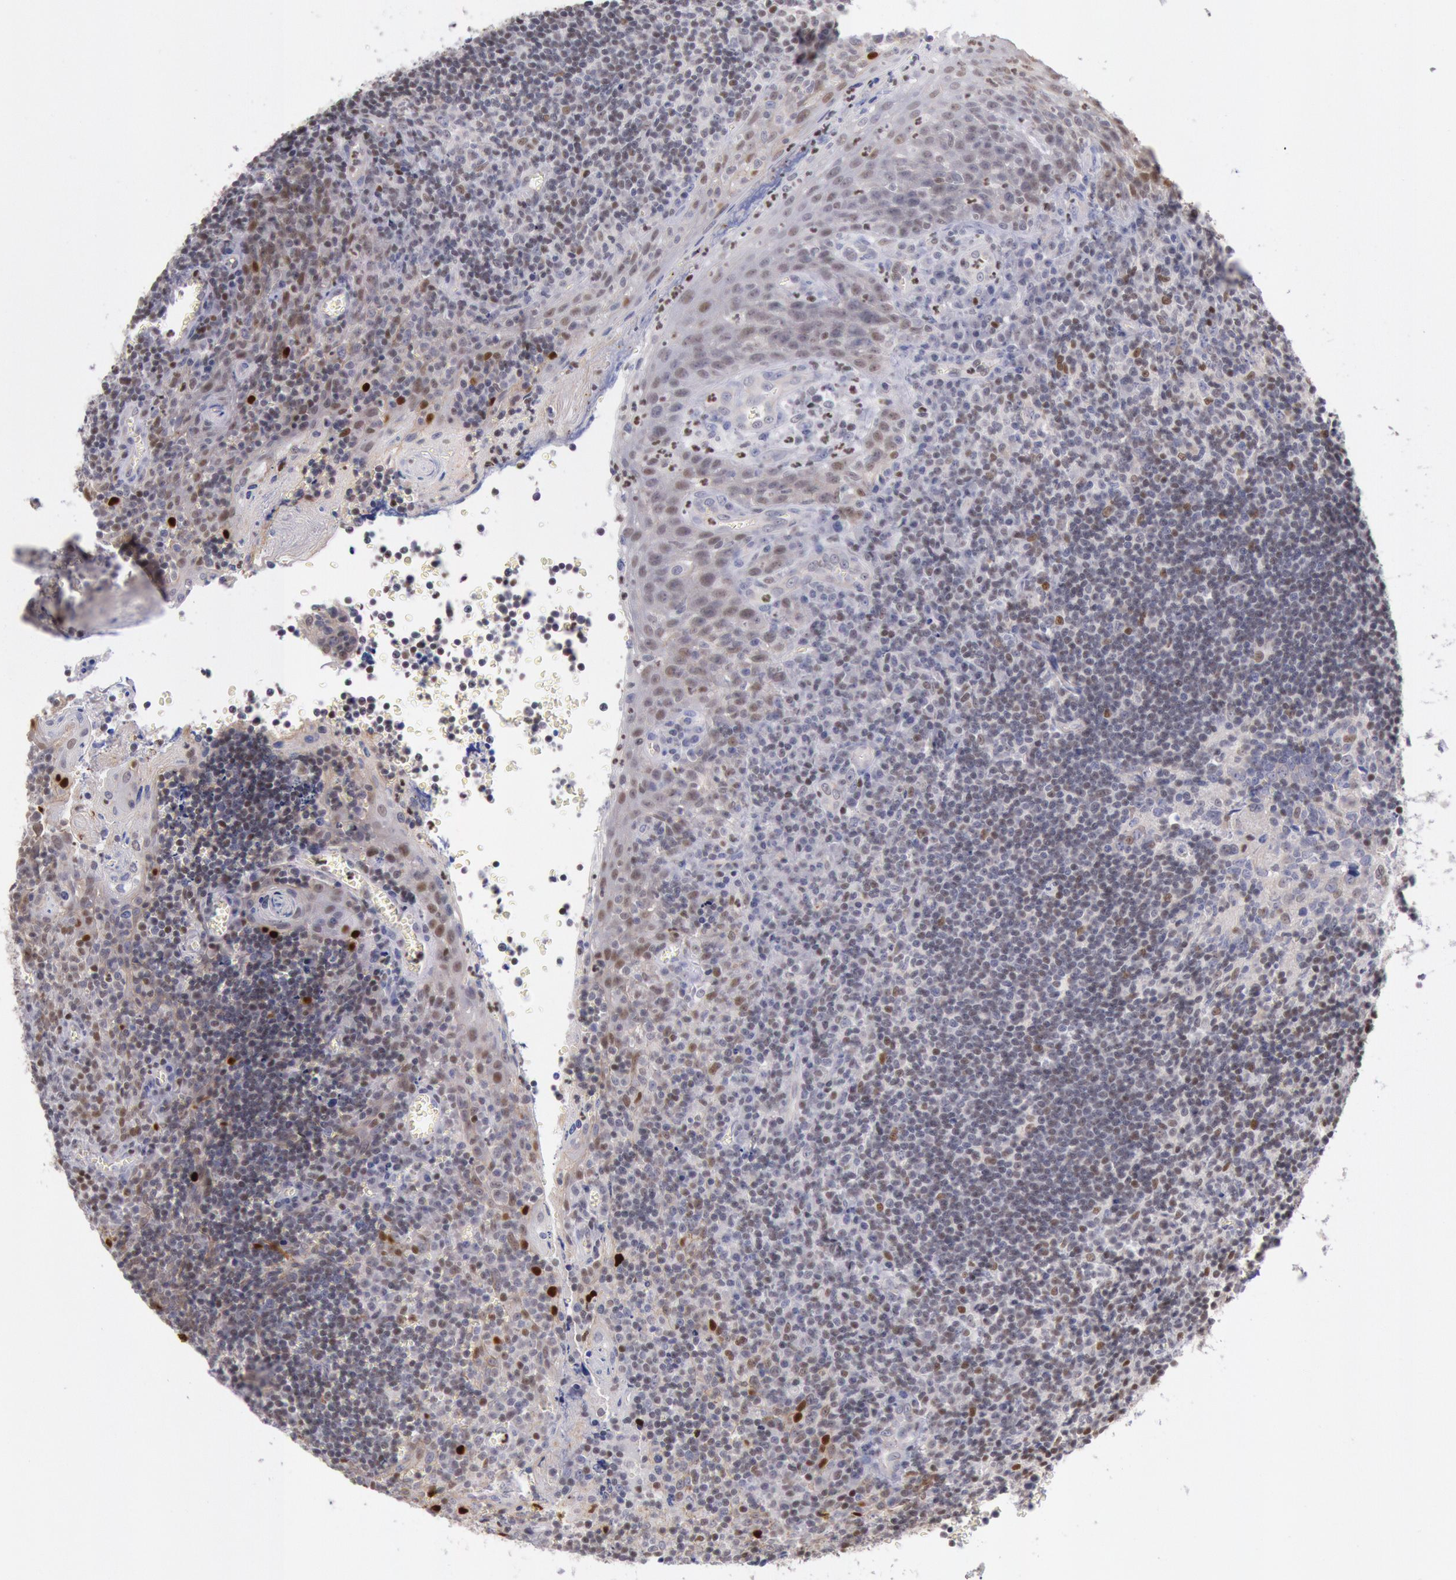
{"staining": {"intensity": "weak", "quantity": "<25%", "location": "nuclear"}, "tissue": "tonsil", "cell_type": "Germinal center cells", "image_type": "normal", "snomed": [{"axis": "morphology", "description": "Normal tissue, NOS"}, {"axis": "topography", "description": "Tonsil"}], "caption": "IHC photomicrograph of unremarkable tonsil: tonsil stained with DAB (3,3'-diaminobenzidine) shows no significant protein staining in germinal center cells.", "gene": "RPS6KA5", "patient": {"sex": "male", "age": 20}}